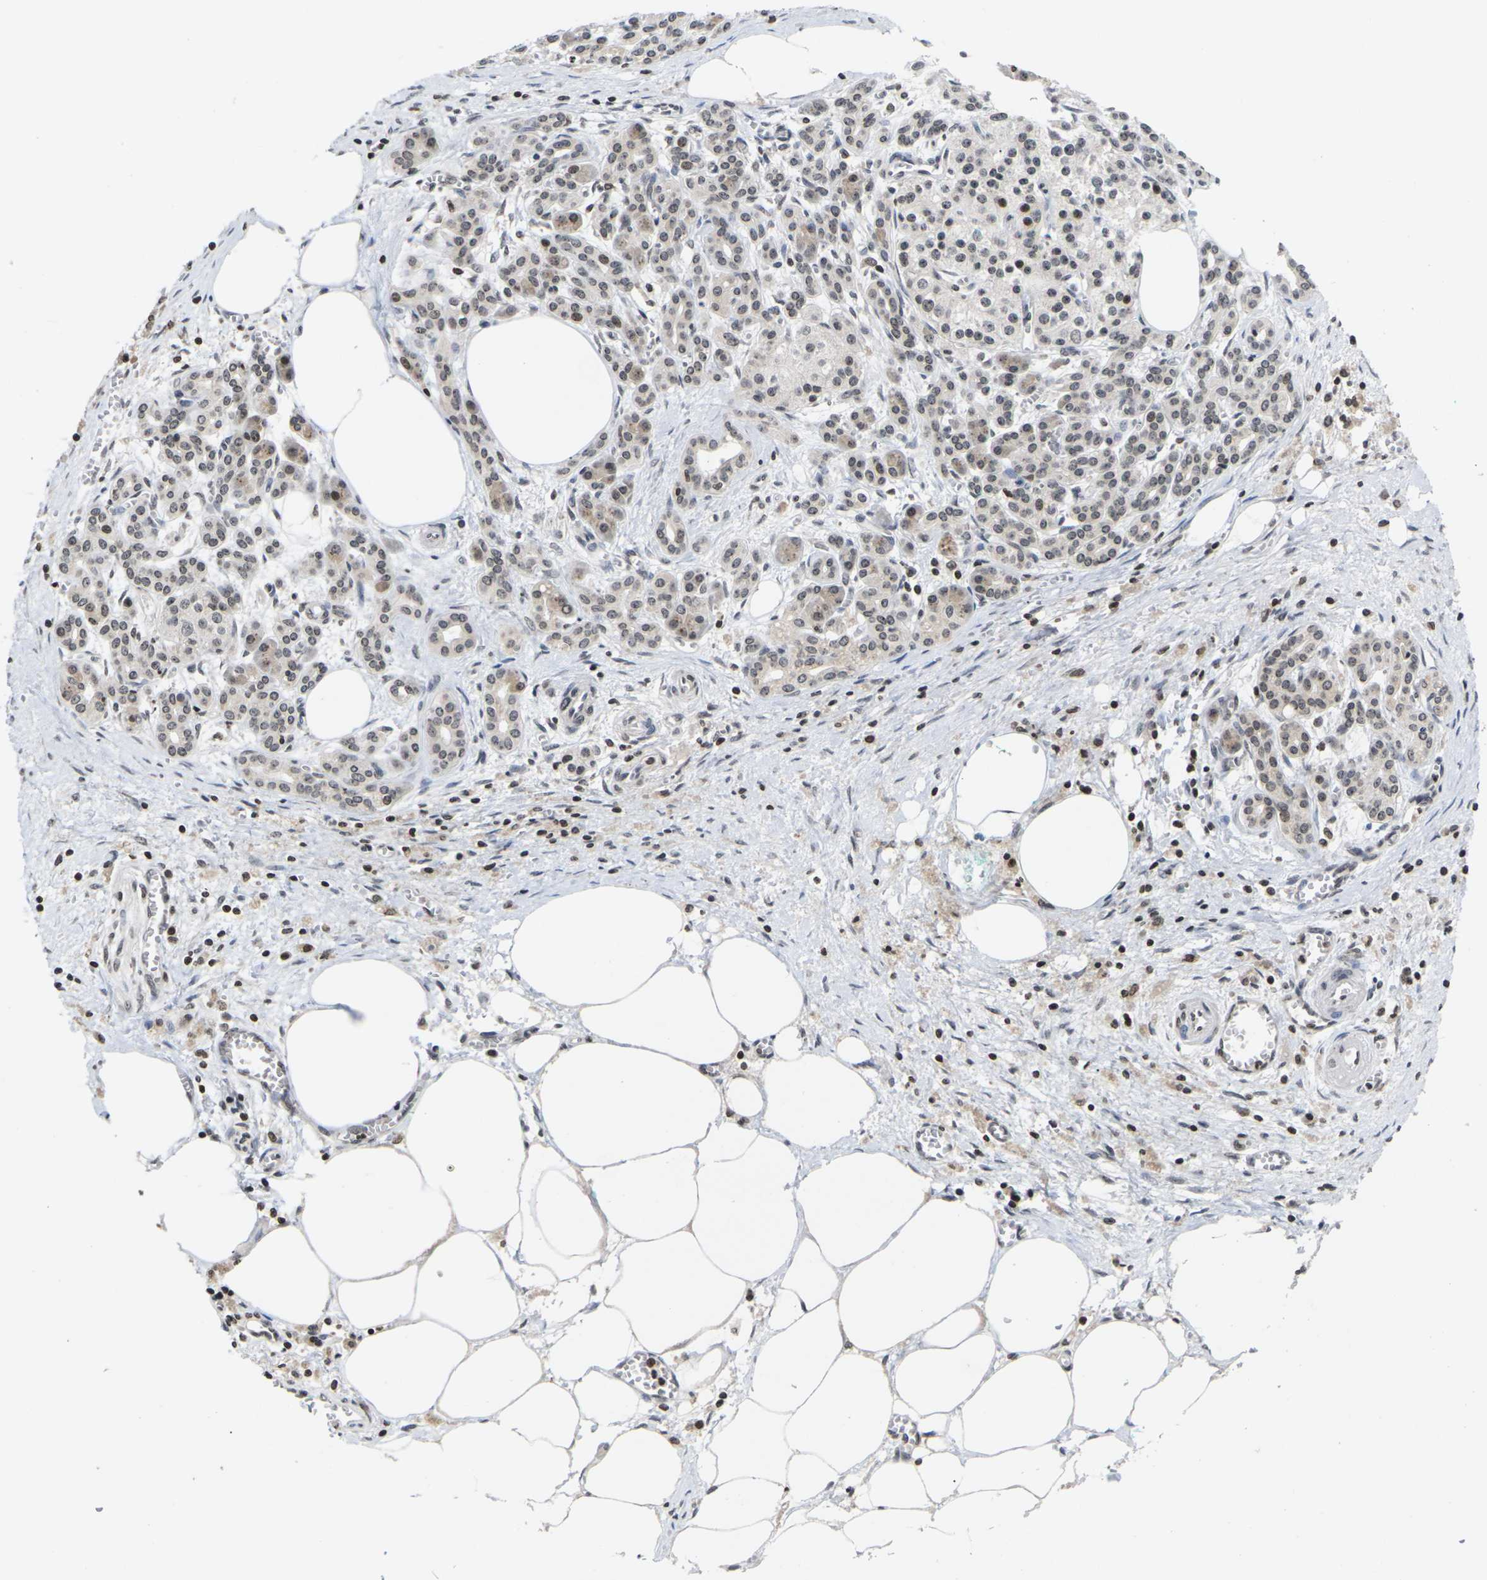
{"staining": {"intensity": "moderate", "quantity": ">75%", "location": "nuclear"}, "tissue": "pancreatic cancer", "cell_type": "Tumor cells", "image_type": "cancer", "snomed": [{"axis": "morphology", "description": "Adenocarcinoma, NOS"}, {"axis": "topography", "description": "Pancreas"}], "caption": "Moderate nuclear positivity is appreciated in about >75% of tumor cells in pancreatic cancer.", "gene": "ETV5", "patient": {"sex": "female", "age": 70}}